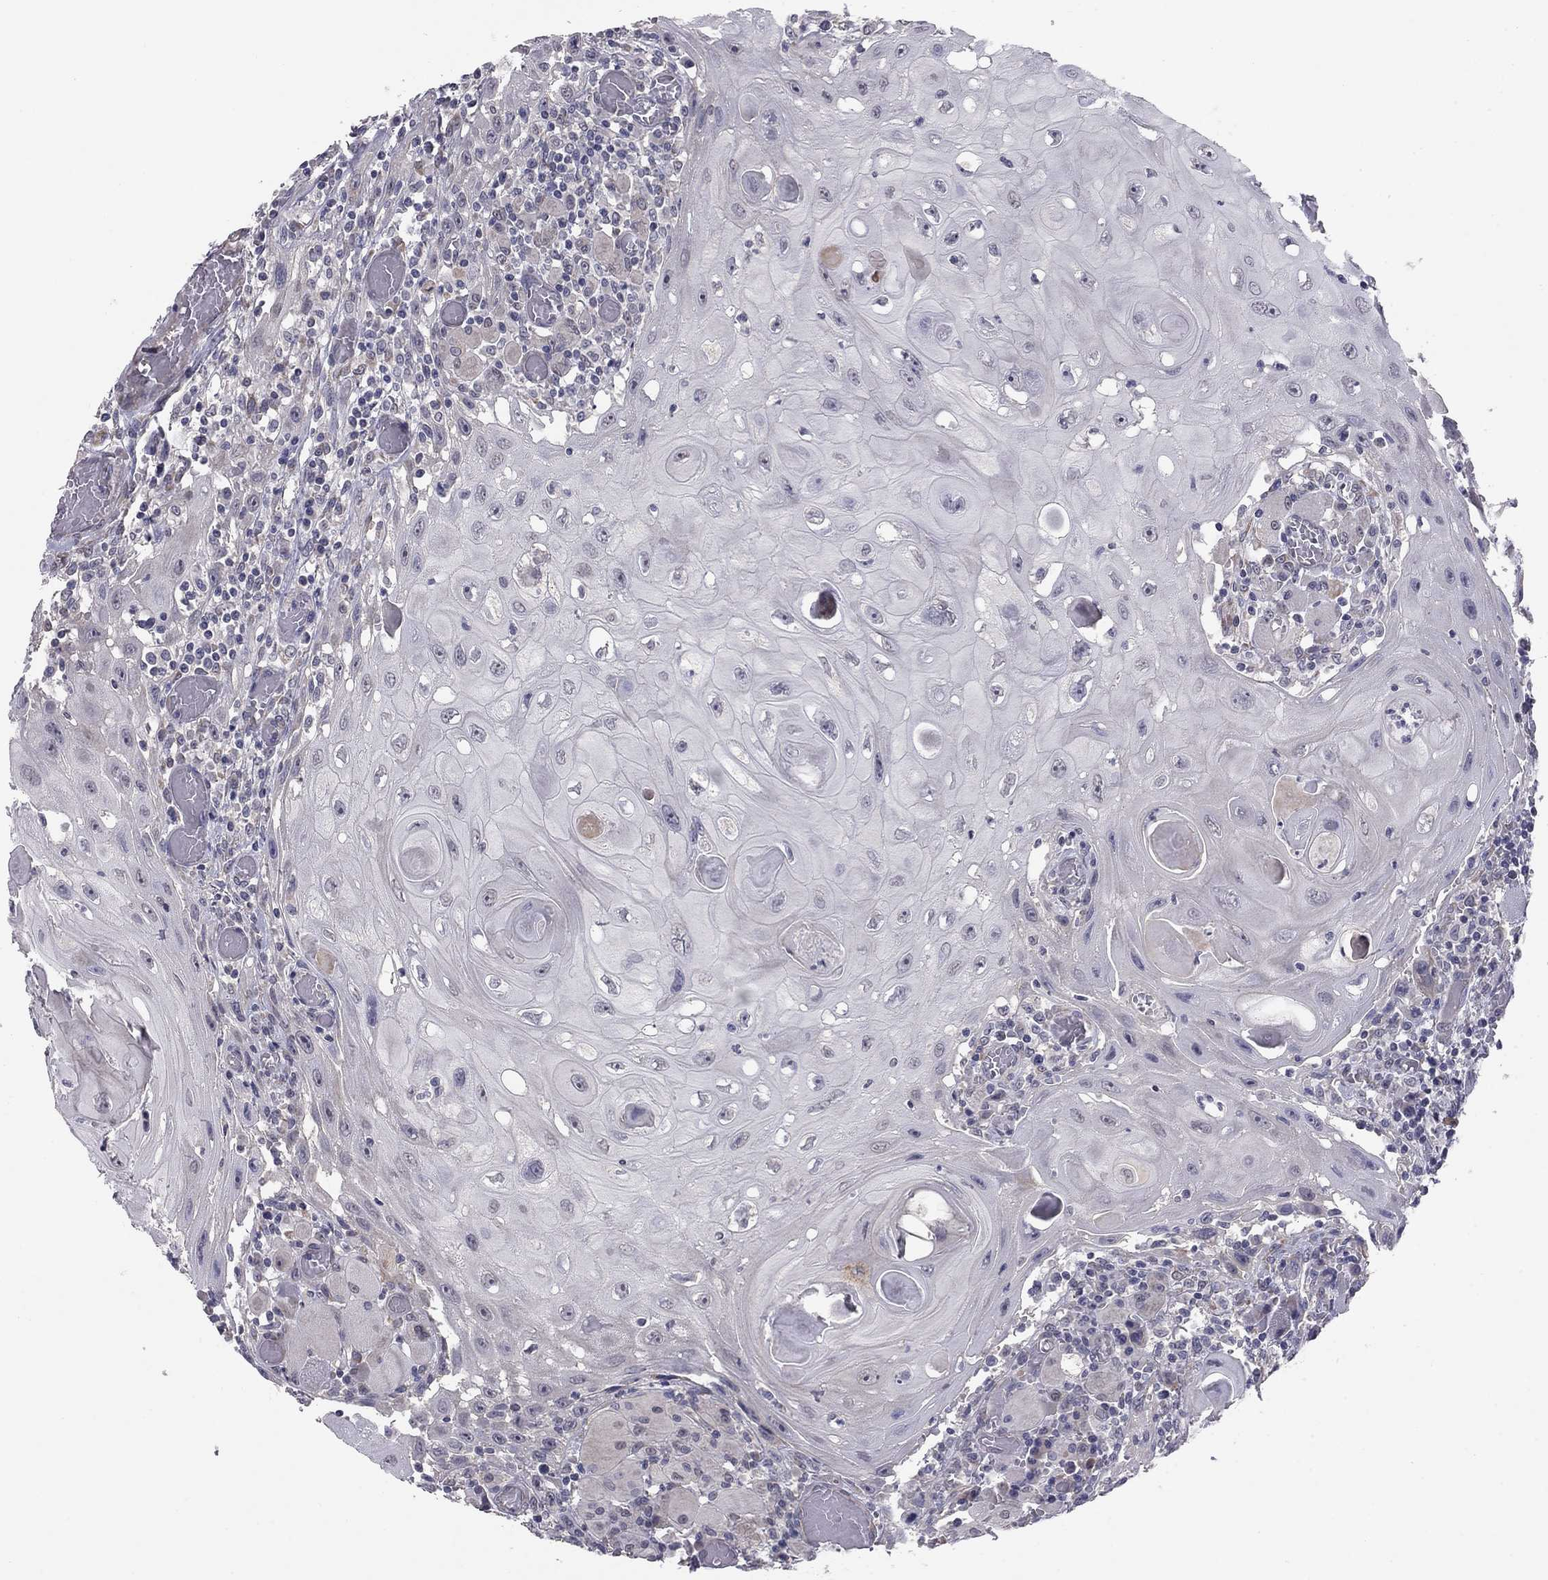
{"staining": {"intensity": "negative", "quantity": "none", "location": "none"}, "tissue": "head and neck cancer", "cell_type": "Tumor cells", "image_type": "cancer", "snomed": [{"axis": "morphology", "description": "Normal tissue, NOS"}, {"axis": "morphology", "description": "Squamous cell carcinoma, NOS"}, {"axis": "topography", "description": "Oral tissue"}, {"axis": "topography", "description": "Head-Neck"}], "caption": "Tumor cells are negative for brown protein staining in head and neck cancer (squamous cell carcinoma).", "gene": "PRRT2", "patient": {"sex": "male", "age": 71}}